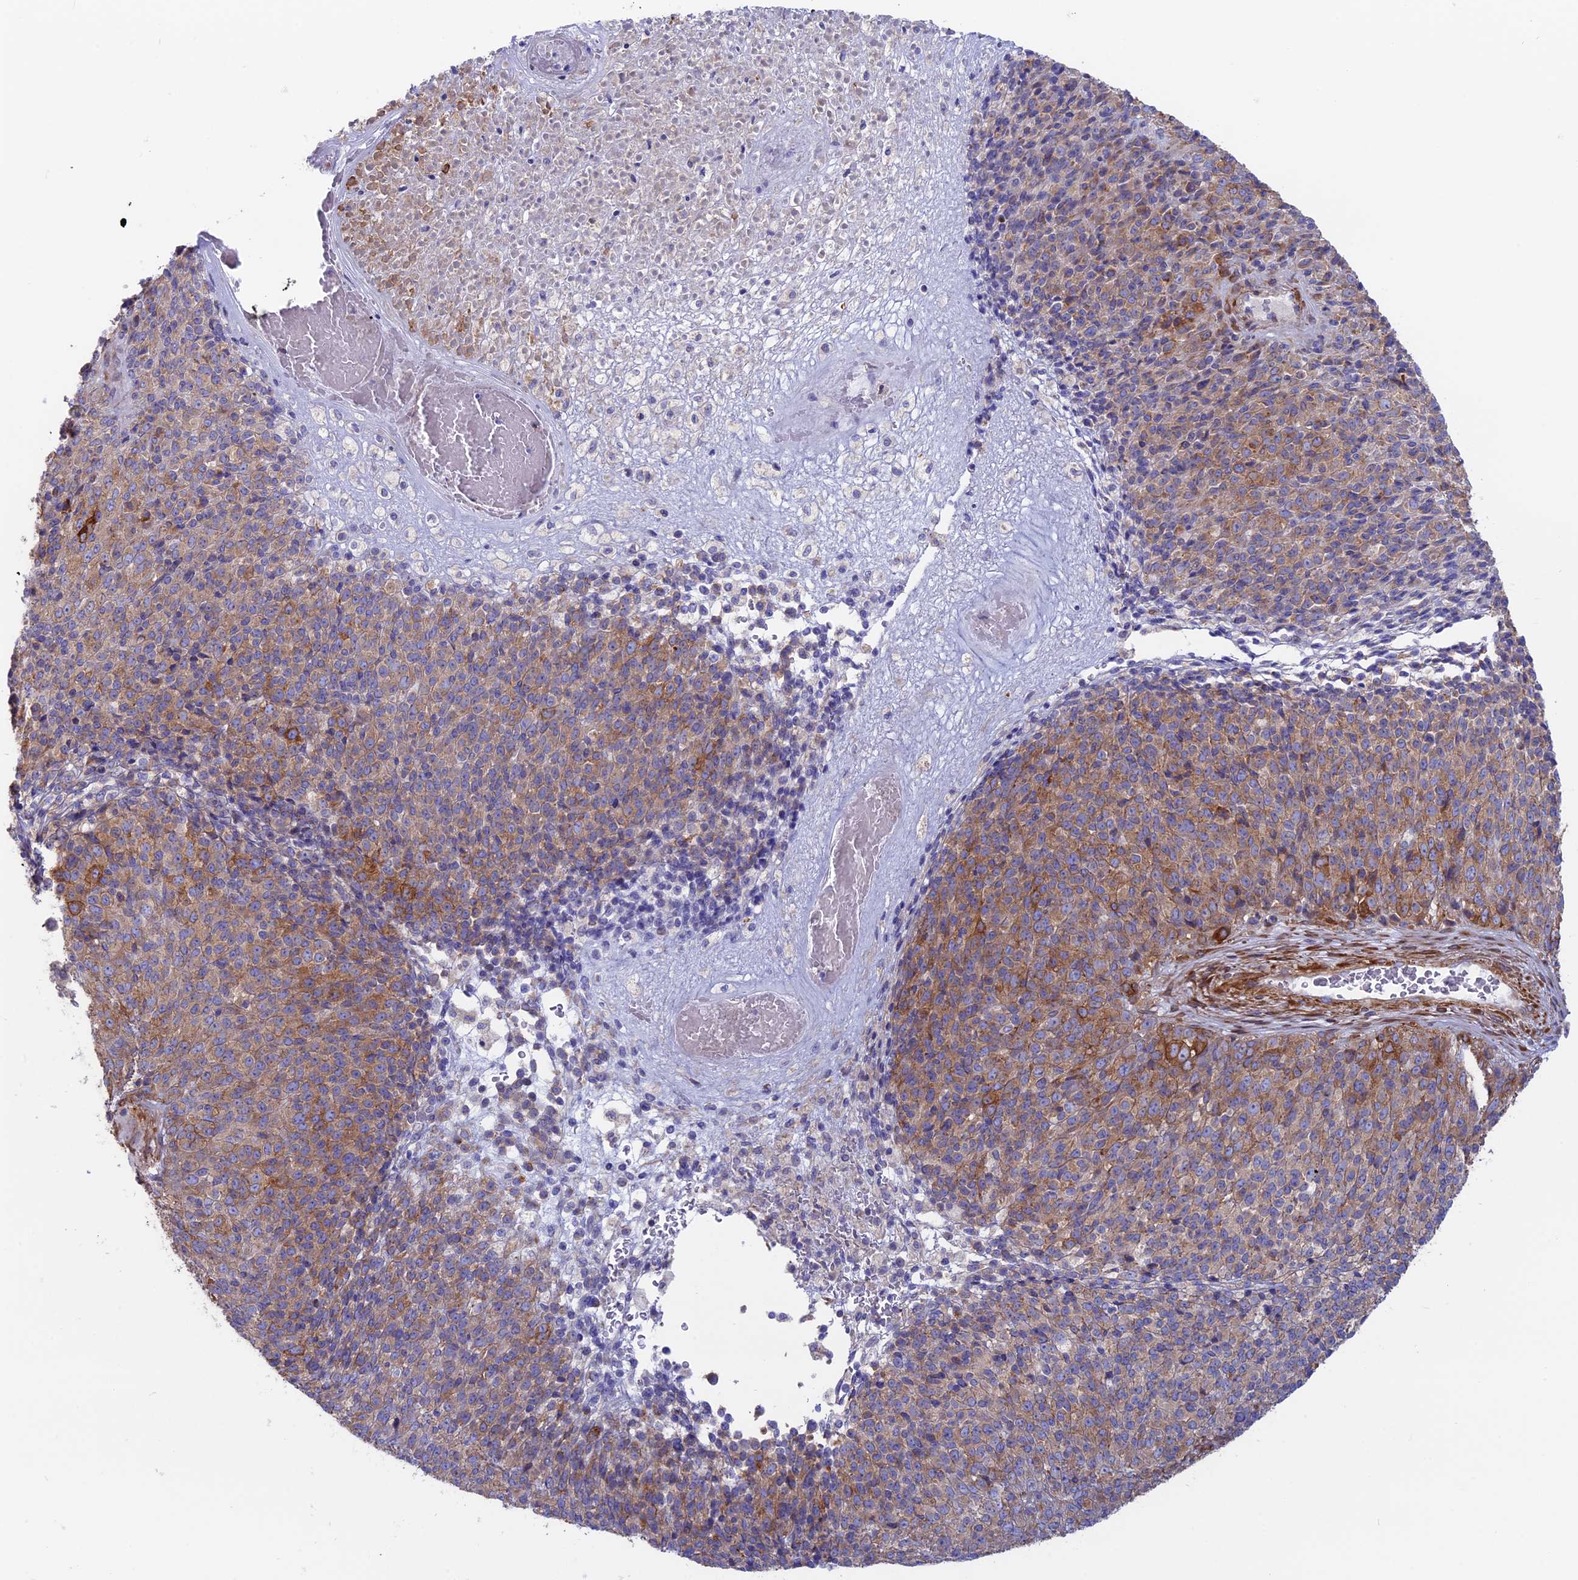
{"staining": {"intensity": "moderate", "quantity": "25%-75%", "location": "cytoplasmic/membranous"}, "tissue": "melanoma", "cell_type": "Tumor cells", "image_type": "cancer", "snomed": [{"axis": "morphology", "description": "Malignant melanoma, Metastatic site"}, {"axis": "topography", "description": "Brain"}], "caption": "Protein expression analysis of malignant melanoma (metastatic site) exhibits moderate cytoplasmic/membranous expression in approximately 25%-75% of tumor cells.", "gene": "MYO5B", "patient": {"sex": "female", "age": 56}}